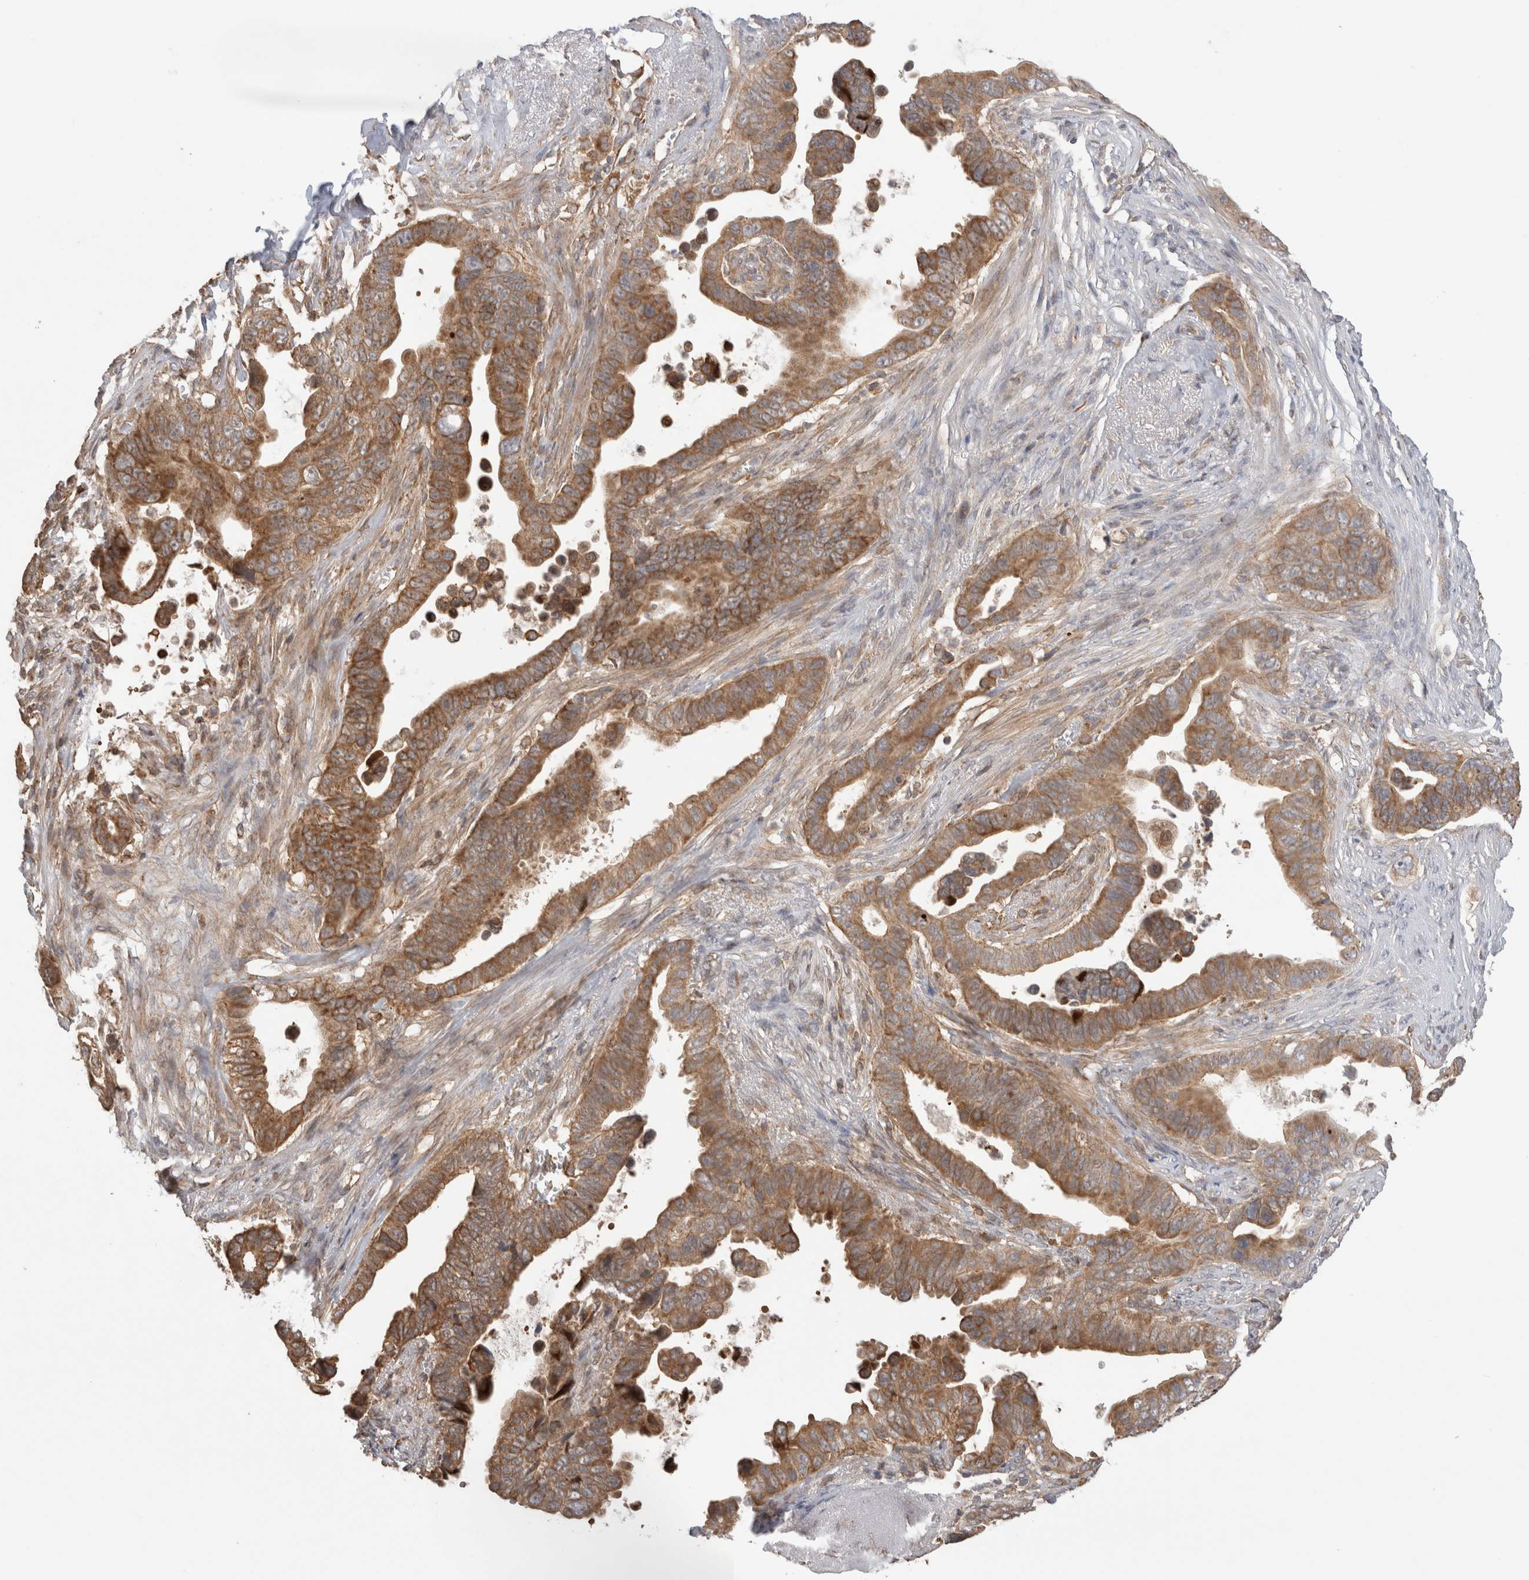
{"staining": {"intensity": "strong", "quantity": ">75%", "location": "cytoplasmic/membranous"}, "tissue": "pancreatic cancer", "cell_type": "Tumor cells", "image_type": "cancer", "snomed": [{"axis": "morphology", "description": "Adenocarcinoma, NOS"}, {"axis": "topography", "description": "Pancreas"}], "caption": "Pancreatic cancer (adenocarcinoma) stained with IHC exhibits strong cytoplasmic/membranous staining in approximately >75% of tumor cells. The staining was performed using DAB to visualize the protein expression in brown, while the nuclei were stained in blue with hematoxylin (Magnification: 20x).", "gene": "IMMP2L", "patient": {"sex": "female", "age": 72}}